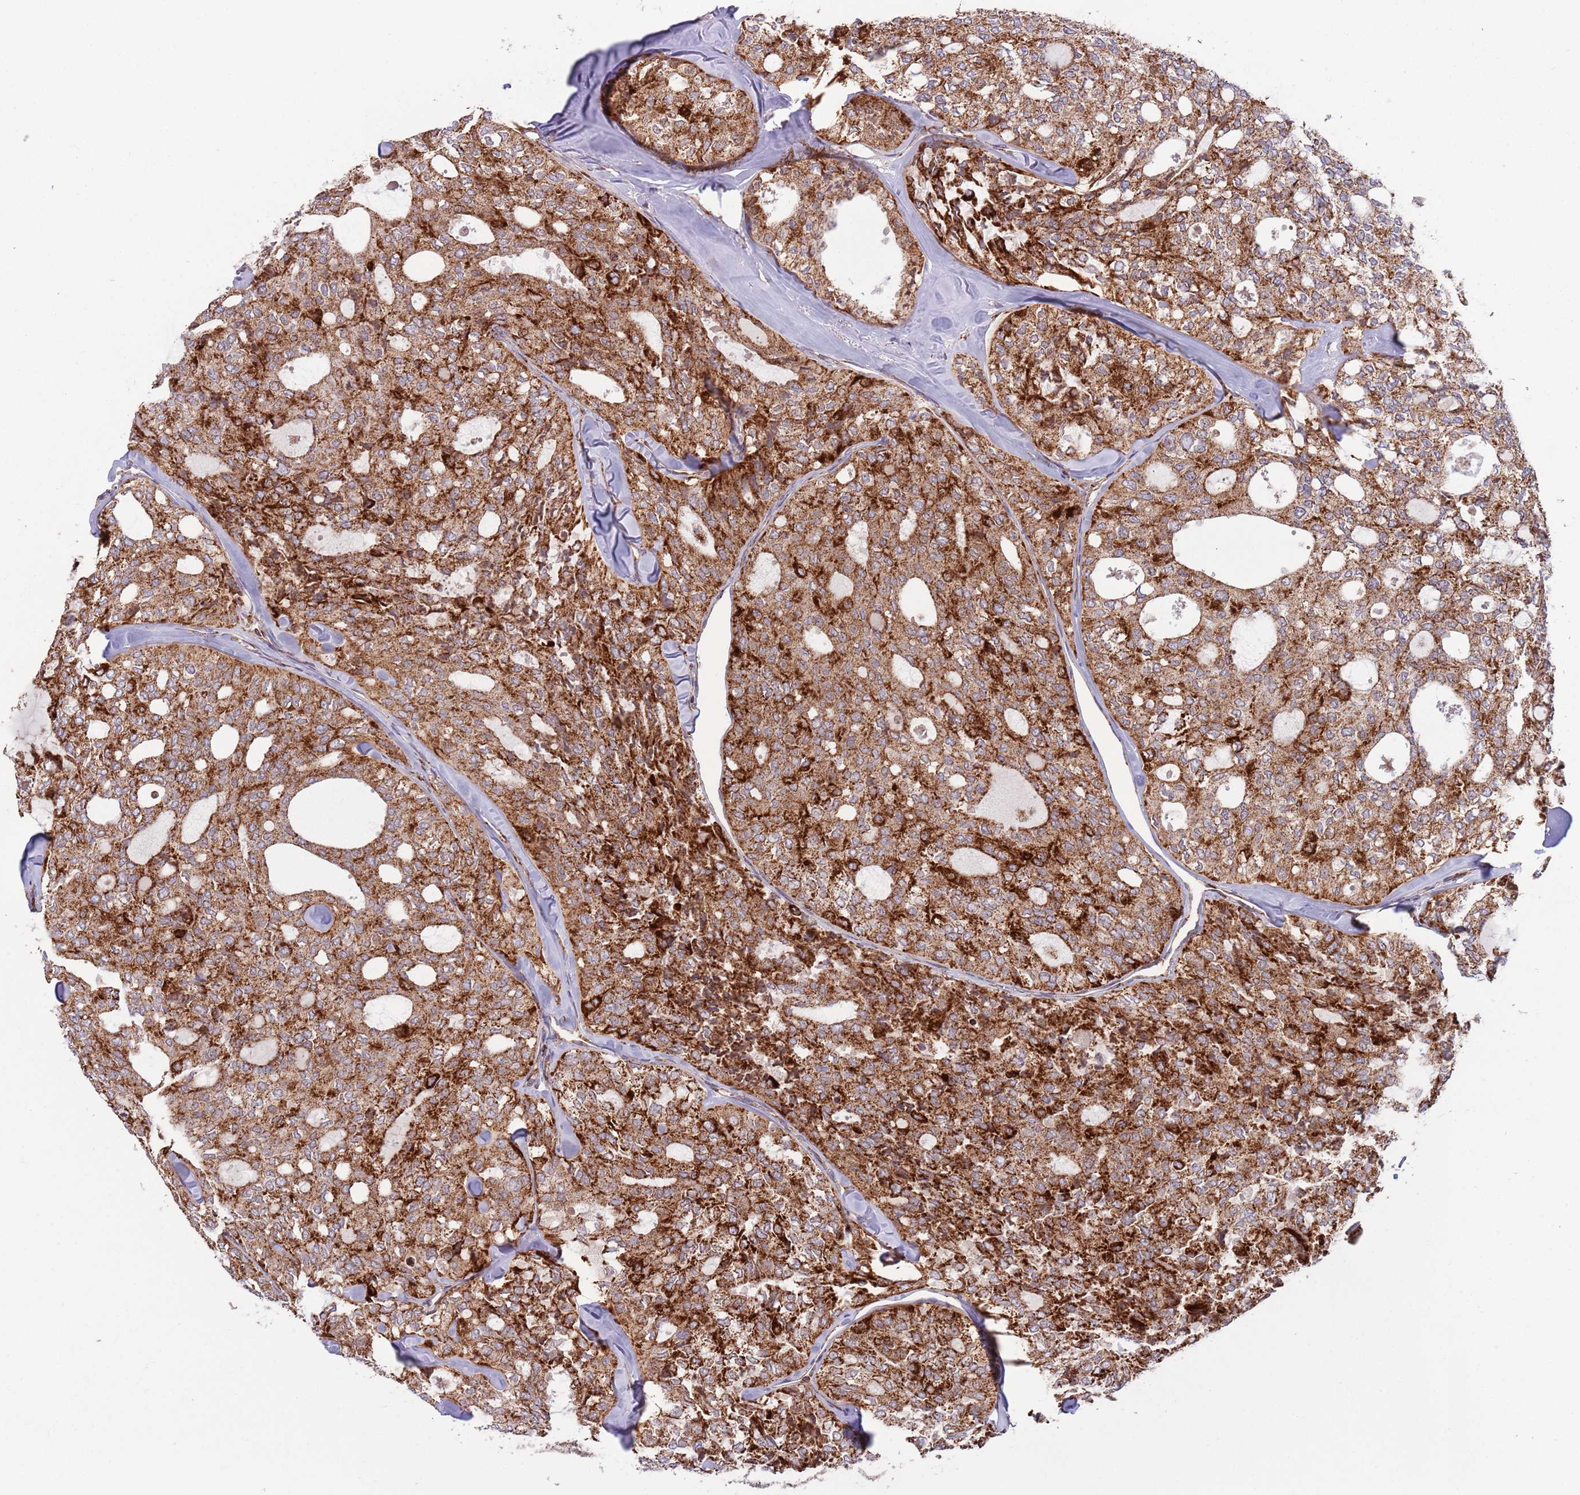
{"staining": {"intensity": "strong", "quantity": ">75%", "location": "cytoplasmic/membranous"}, "tissue": "thyroid cancer", "cell_type": "Tumor cells", "image_type": "cancer", "snomed": [{"axis": "morphology", "description": "Follicular adenoma carcinoma, NOS"}, {"axis": "topography", "description": "Thyroid gland"}], "caption": "Strong cytoplasmic/membranous expression for a protein is appreciated in approximately >75% of tumor cells of thyroid cancer using immunohistochemistry.", "gene": "ATP5PD", "patient": {"sex": "male", "age": 75}}